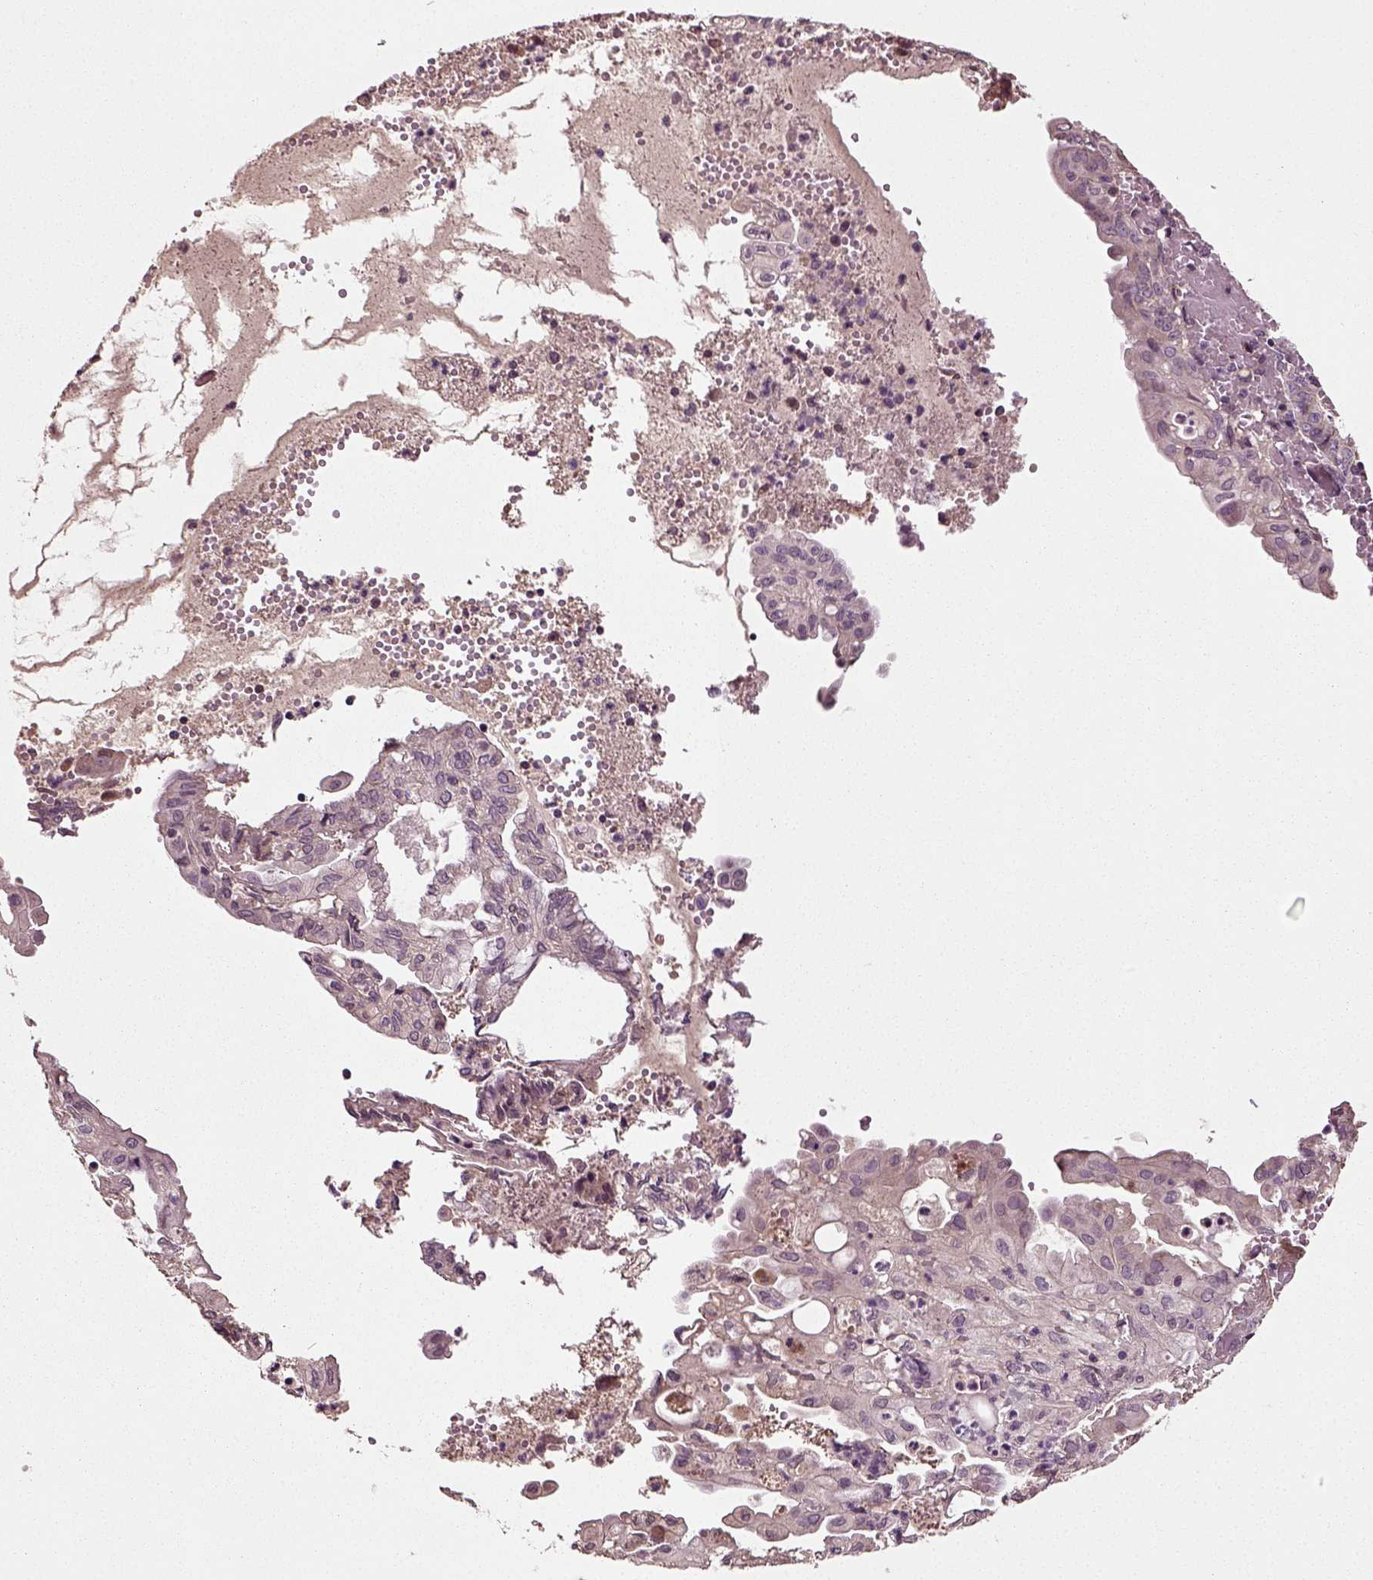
{"staining": {"intensity": "negative", "quantity": "none", "location": "none"}, "tissue": "endometrial cancer", "cell_type": "Tumor cells", "image_type": "cancer", "snomed": [{"axis": "morphology", "description": "Adenocarcinoma, NOS"}, {"axis": "topography", "description": "Endometrium"}], "caption": "The image reveals no significant expression in tumor cells of adenocarcinoma (endometrial).", "gene": "ERV3-1", "patient": {"sex": "female", "age": 68}}